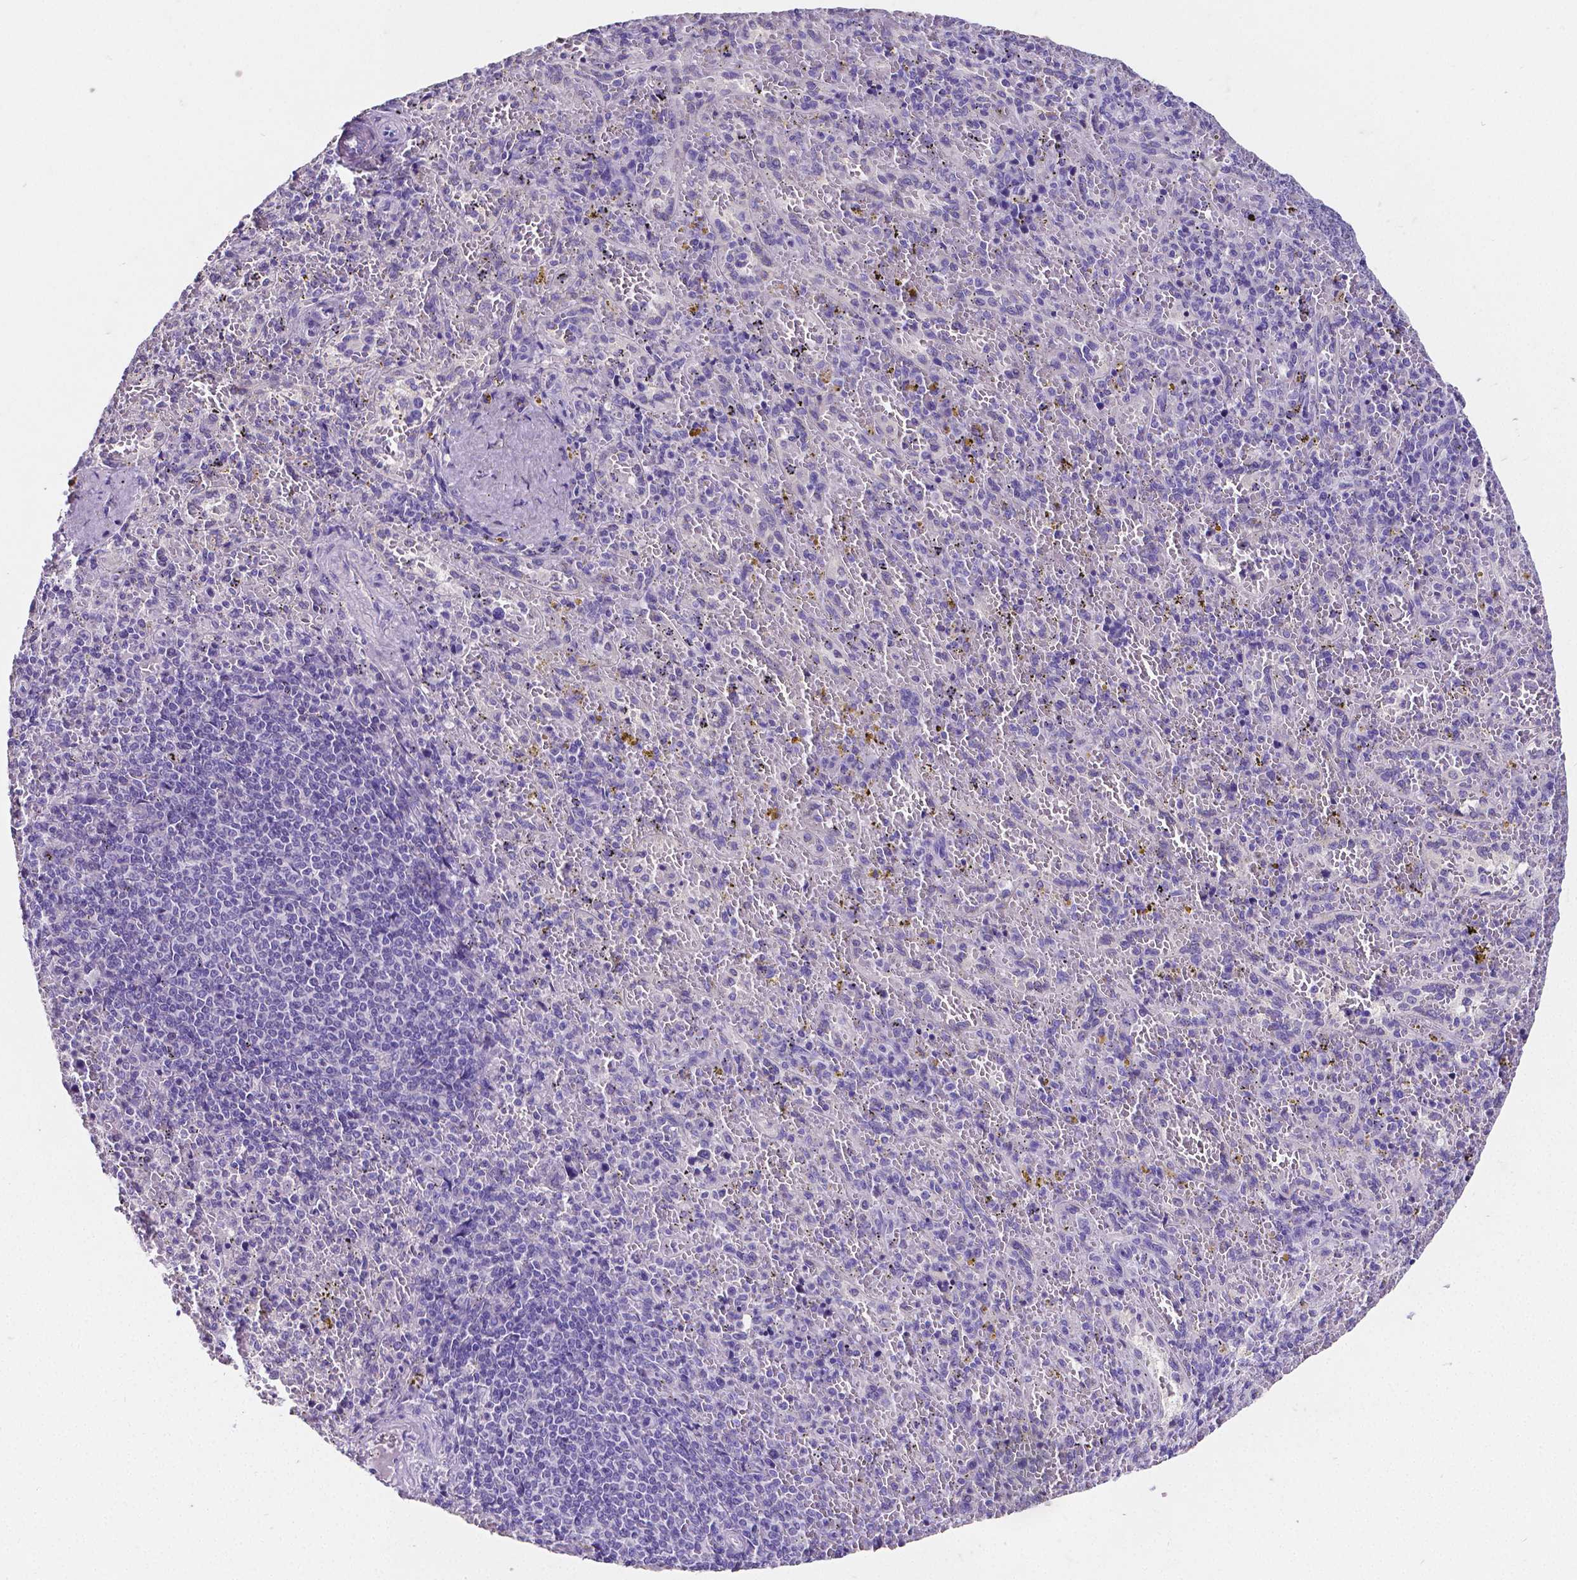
{"staining": {"intensity": "negative", "quantity": "none", "location": "none"}, "tissue": "spleen", "cell_type": "Cells in red pulp", "image_type": "normal", "snomed": [{"axis": "morphology", "description": "Normal tissue, NOS"}, {"axis": "topography", "description": "Spleen"}], "caption": "Cells in red pulp show no significant protein positivity in normal spleen. (DAB immunohistochemistry, high magnification).", "gene": "SATB2", "patient": {"sex": "female", "age": 50}}